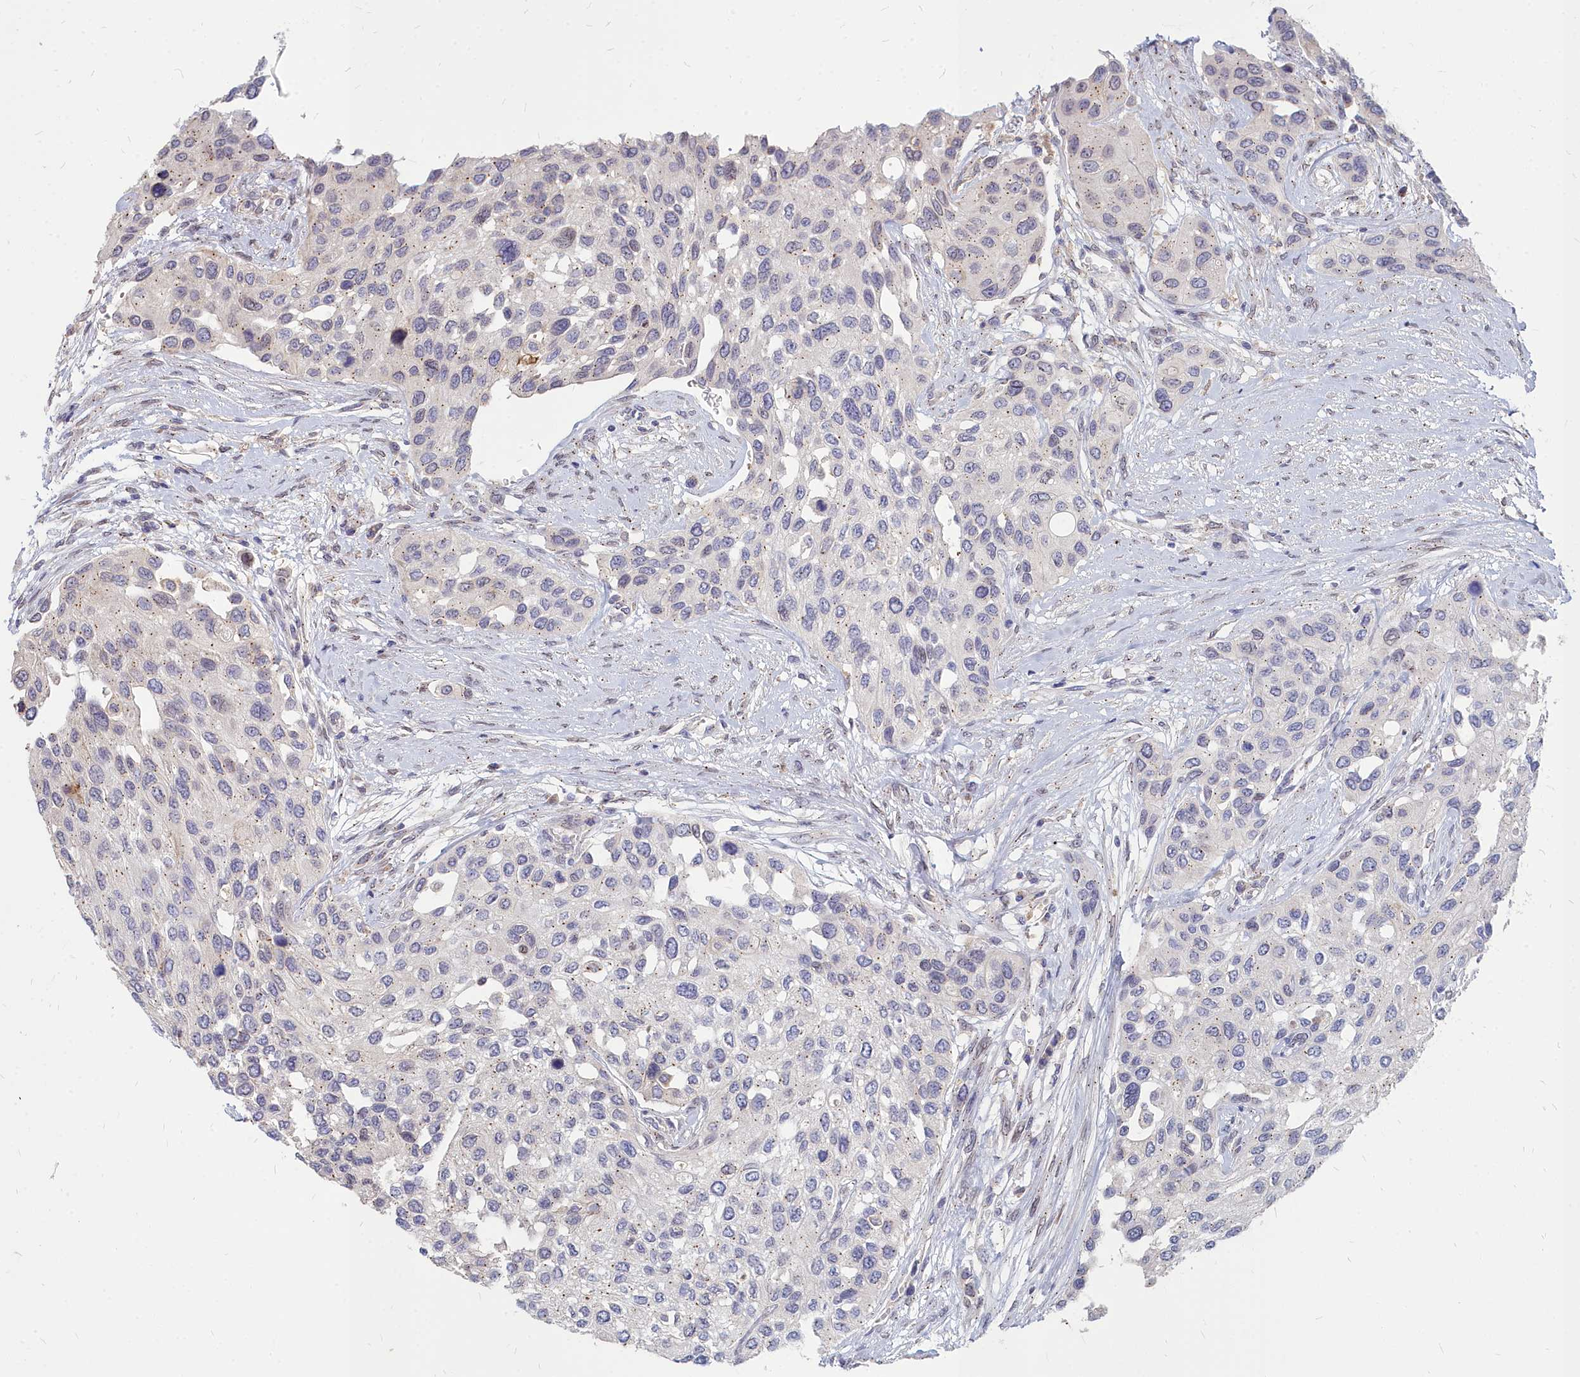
{"staining": {"intensity": "negative", "quantity": "none", "location": "none"}, "tissue": "urothelial cancer", "cell_type": "Tumor cells", "image_type": "cancer", "snomed": [{"axis": "morphology", "description": "Normal tissue, NOS"}, {"axis": "morphology", "description": "Urothelial carcinoma, High grade"}, {"axis": "topography", "description": "Vascular tissue"}, {"axis": "topography", "description": "Urinary bladder"}], "caption": "Immunohistochemistry (IHC) of urothelial cancer displays no positivity in tumor cells.", "gene": "NOXA1", "patient": {"sex": "female", "age": 56}}